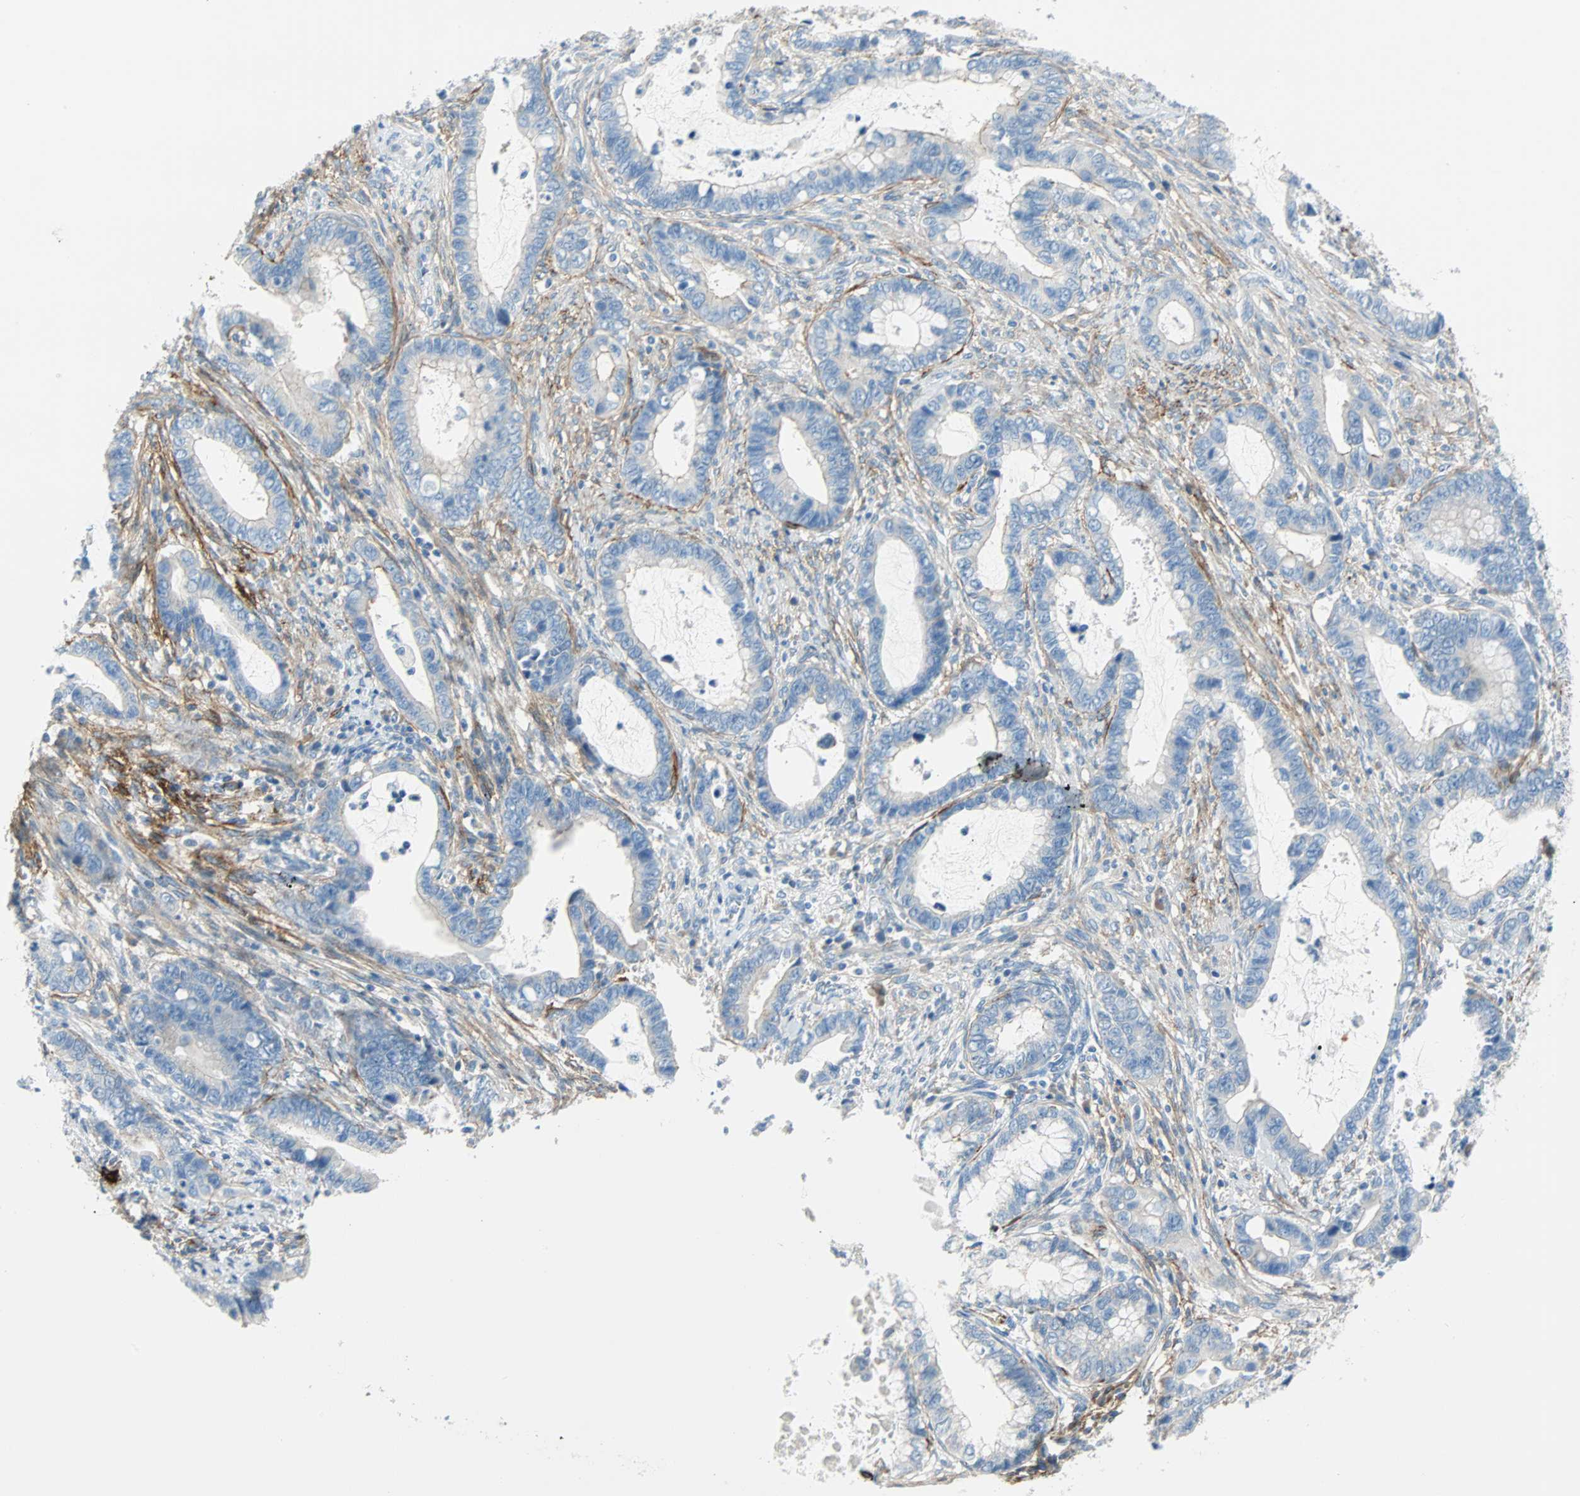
{"staining": {"intensity": "negative", "quantity": "none", "location": "none"}, "tissue": "cervical cancer", "cell_type": "Tumor cells", "image_type": "cancer", "snomed": [{"axis": "morphology", "description": "Adenocarcinoma, NOS"}, {"axis": "topography", "description": "Cervix"}], "caption": "This is an IHC image of human cervical cancer (adenocarcinoma). There is no expression in tumor cells.", "gene": "PDPN", "patient": {"sex": "female", "age": 44}}